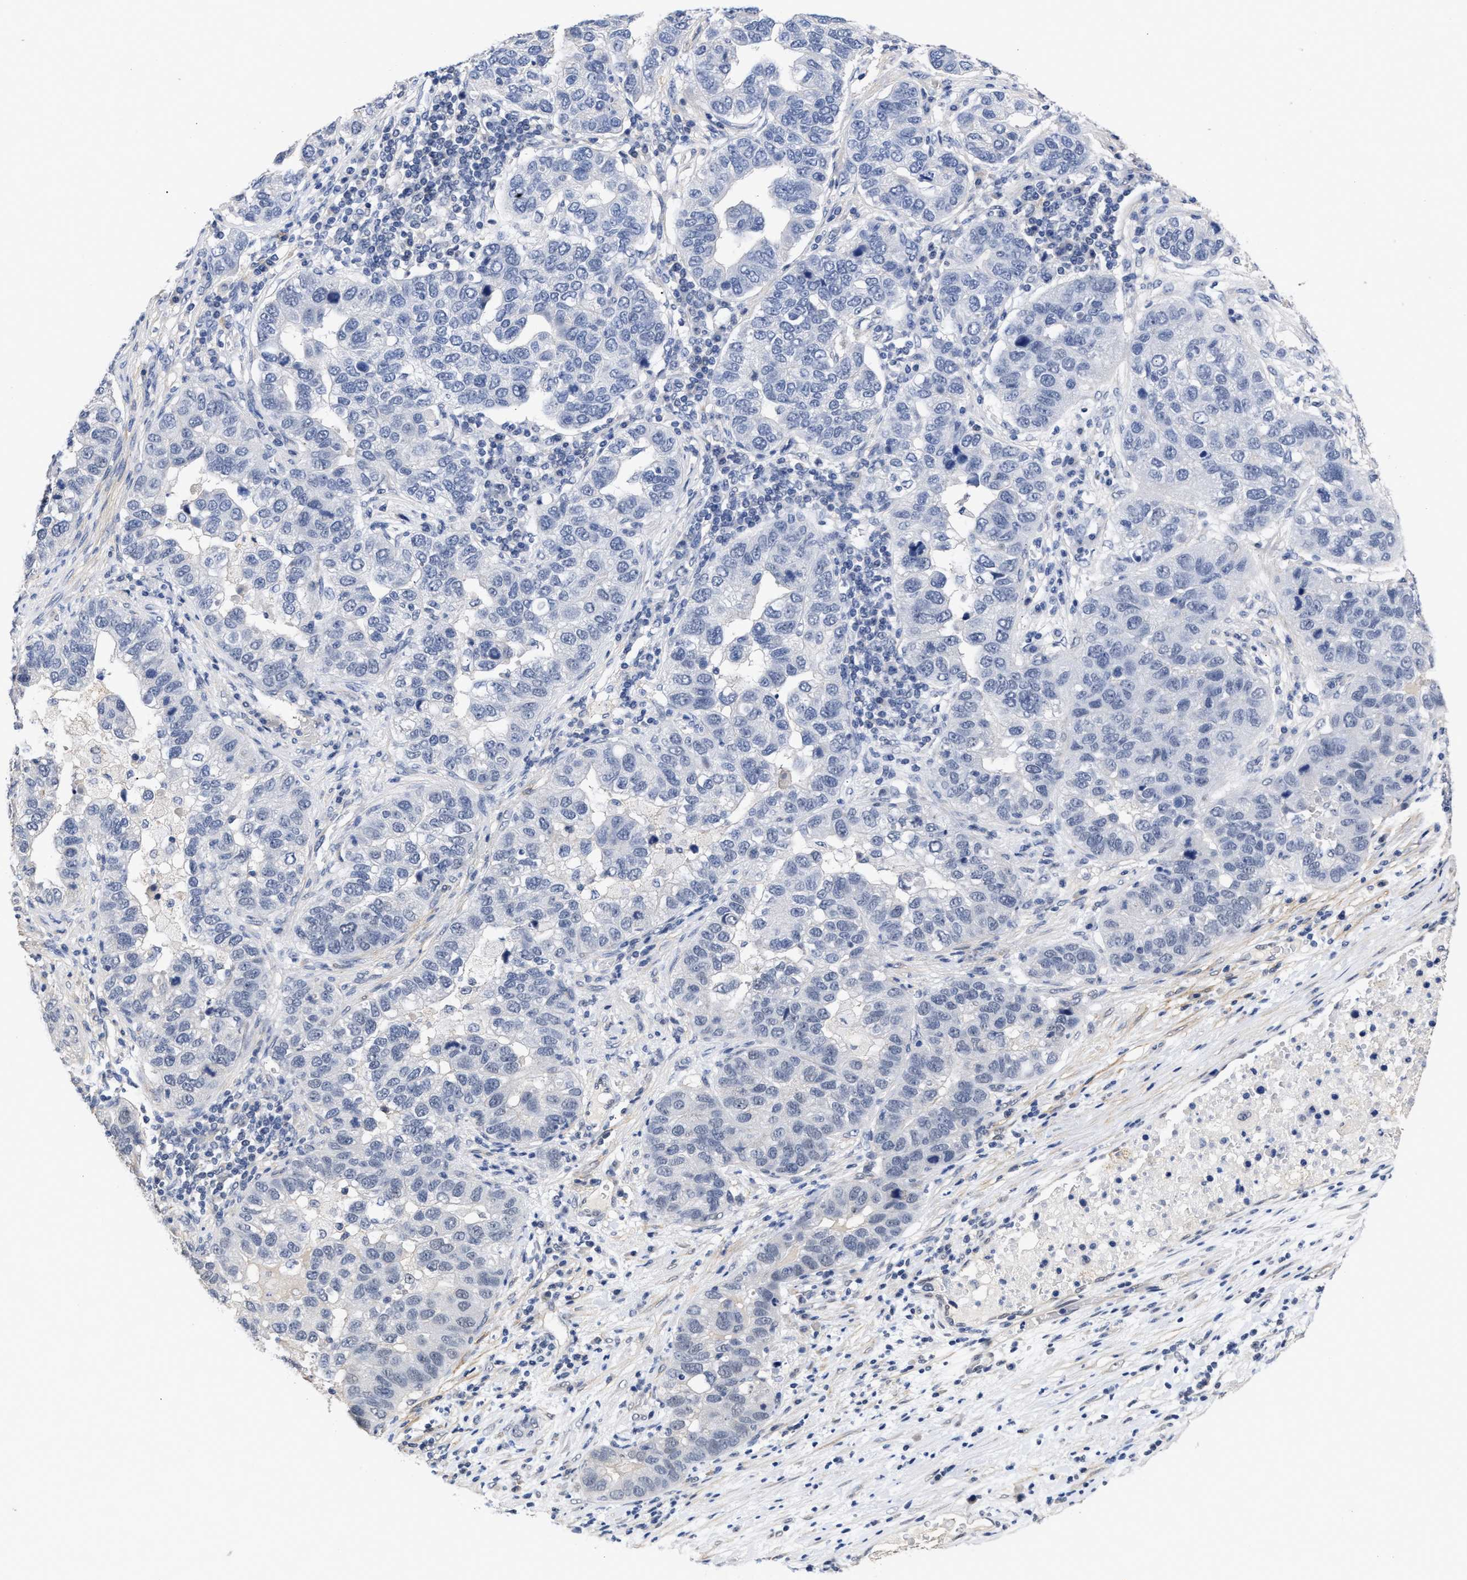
{"staining": {"intensity": "negative", "quantity": "none", "location": "none"}, "tissue": "pancreatic cancer", "cell_type": "Tumor cells", "image_type": "cancer", "snomed": [{"axis": "morphology", "description": "Adenocarcinoma, NOS"}, {"axis": "topography", "description": "Pancreas"}], "caption": "Immunohistochemistry of human pancreatic cancer exhibits no positivity in tumor cells.", "gene": "AHNAK2", "patient": {"sex": "female", "age": 61}}